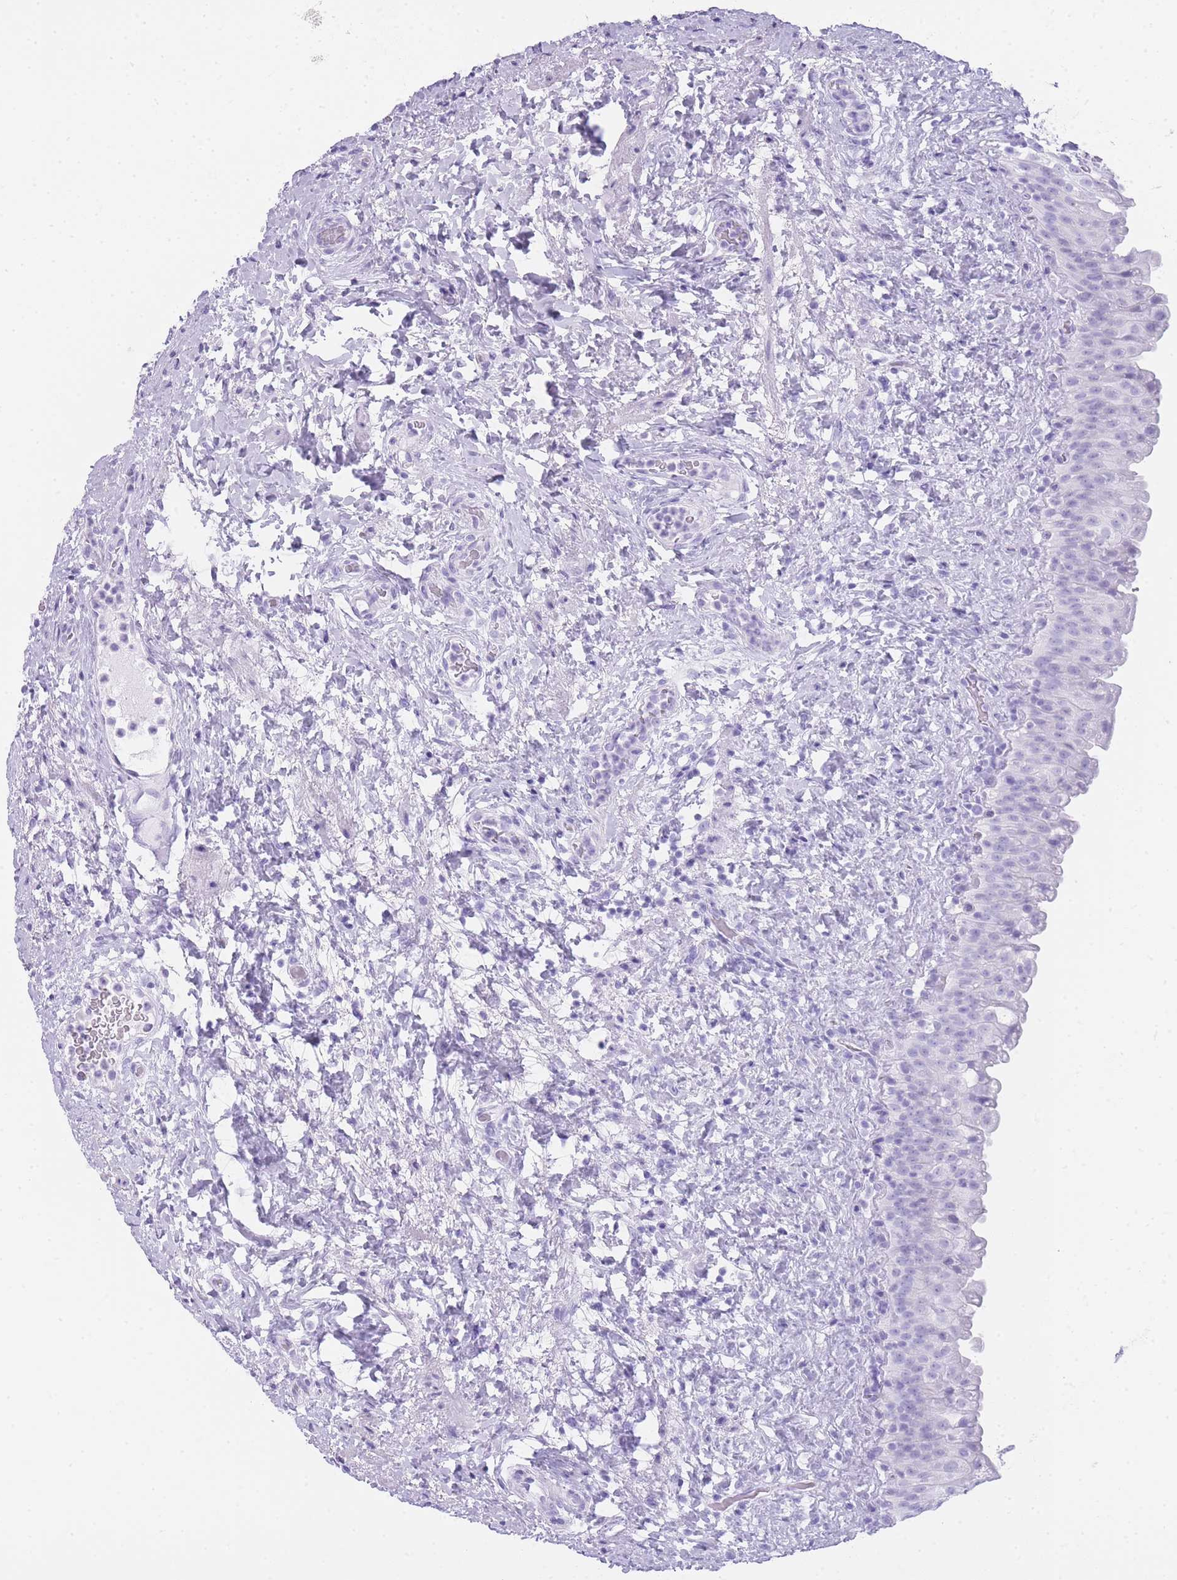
{"staining": {"intensity": "negative", "quantity": "none", "location": "none"}, "tissue": "urinary bladder", "cell_type": "Urothelial cells", "image_type": "normal", "snomed": [{"axis": "morphology", "description": "Normal tissue, NOS"}, {"axis": "topography", "description": "Urinary bladder"}], "caption": "This is a photomicrograph of IHC staining of benign urinary bladder, which shows no expression in urothelial cells. Brightfield microscopy of IHC stained with DAB (3,3'-diaminobenzidine) (brown) and hematoxylin (blue), captured at high magnification.", "gene": "INS", "patient": {"sex": "female", "age": 27}}